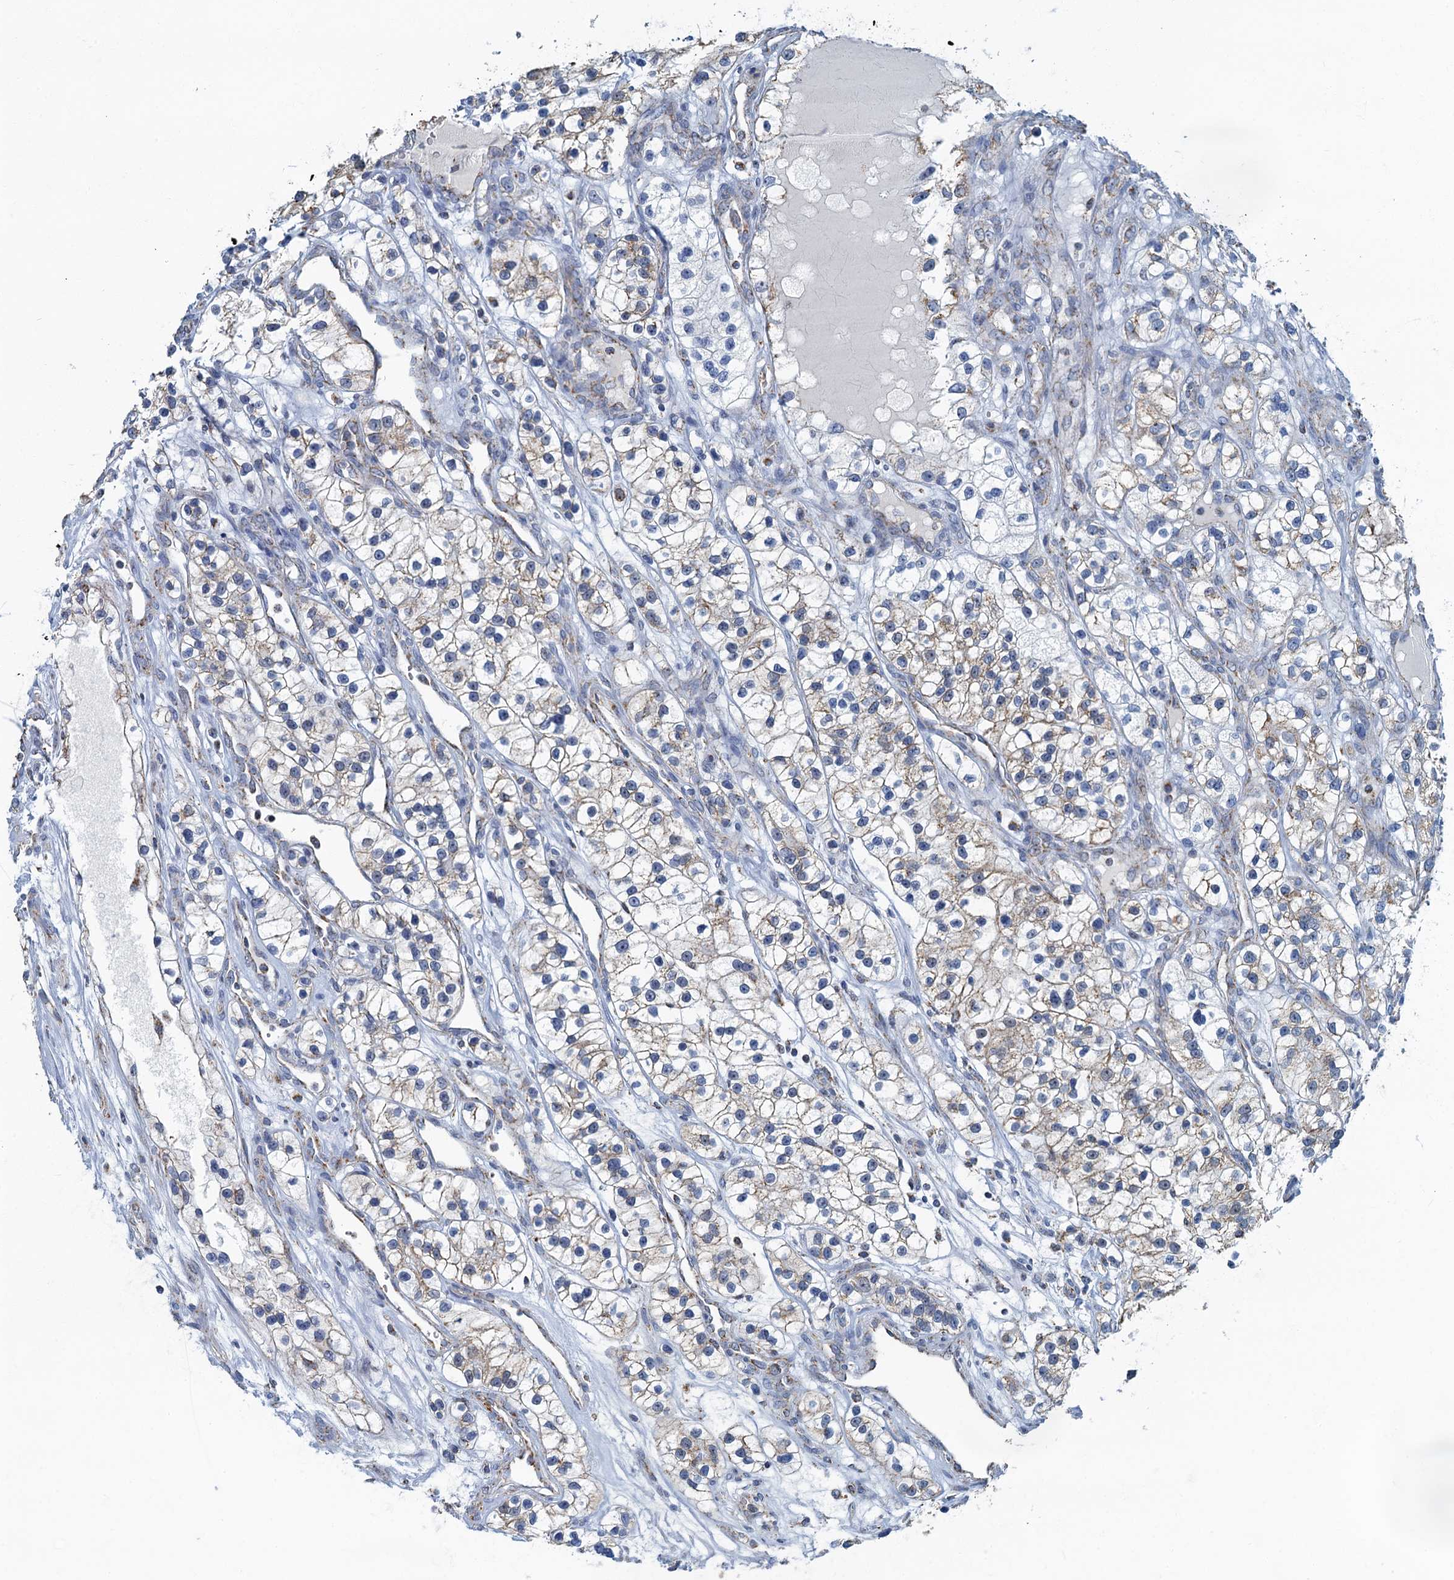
{"staining": {"intensity": "weak", "quantity": "25%-75%", "location": "cytoplasmic/membranous"}, "tissue": "renal cancer", "cell_type": "Tumor cells", "image_type": "cancer", "snomed": [{"axis": "morphology", "description": "Adenocarcinoma, NOS"}, {"axis": "topography", "description": "Kidney"}], "caption": "The photomicrograph exhibits staining of renal cancer (adenocarcinoma), revealing weak cytoplasmic/membranous protein staining (brown color) within tumor cells.", "gene": "RAD9B", "patient": {"sex": "female", "age": 57}}